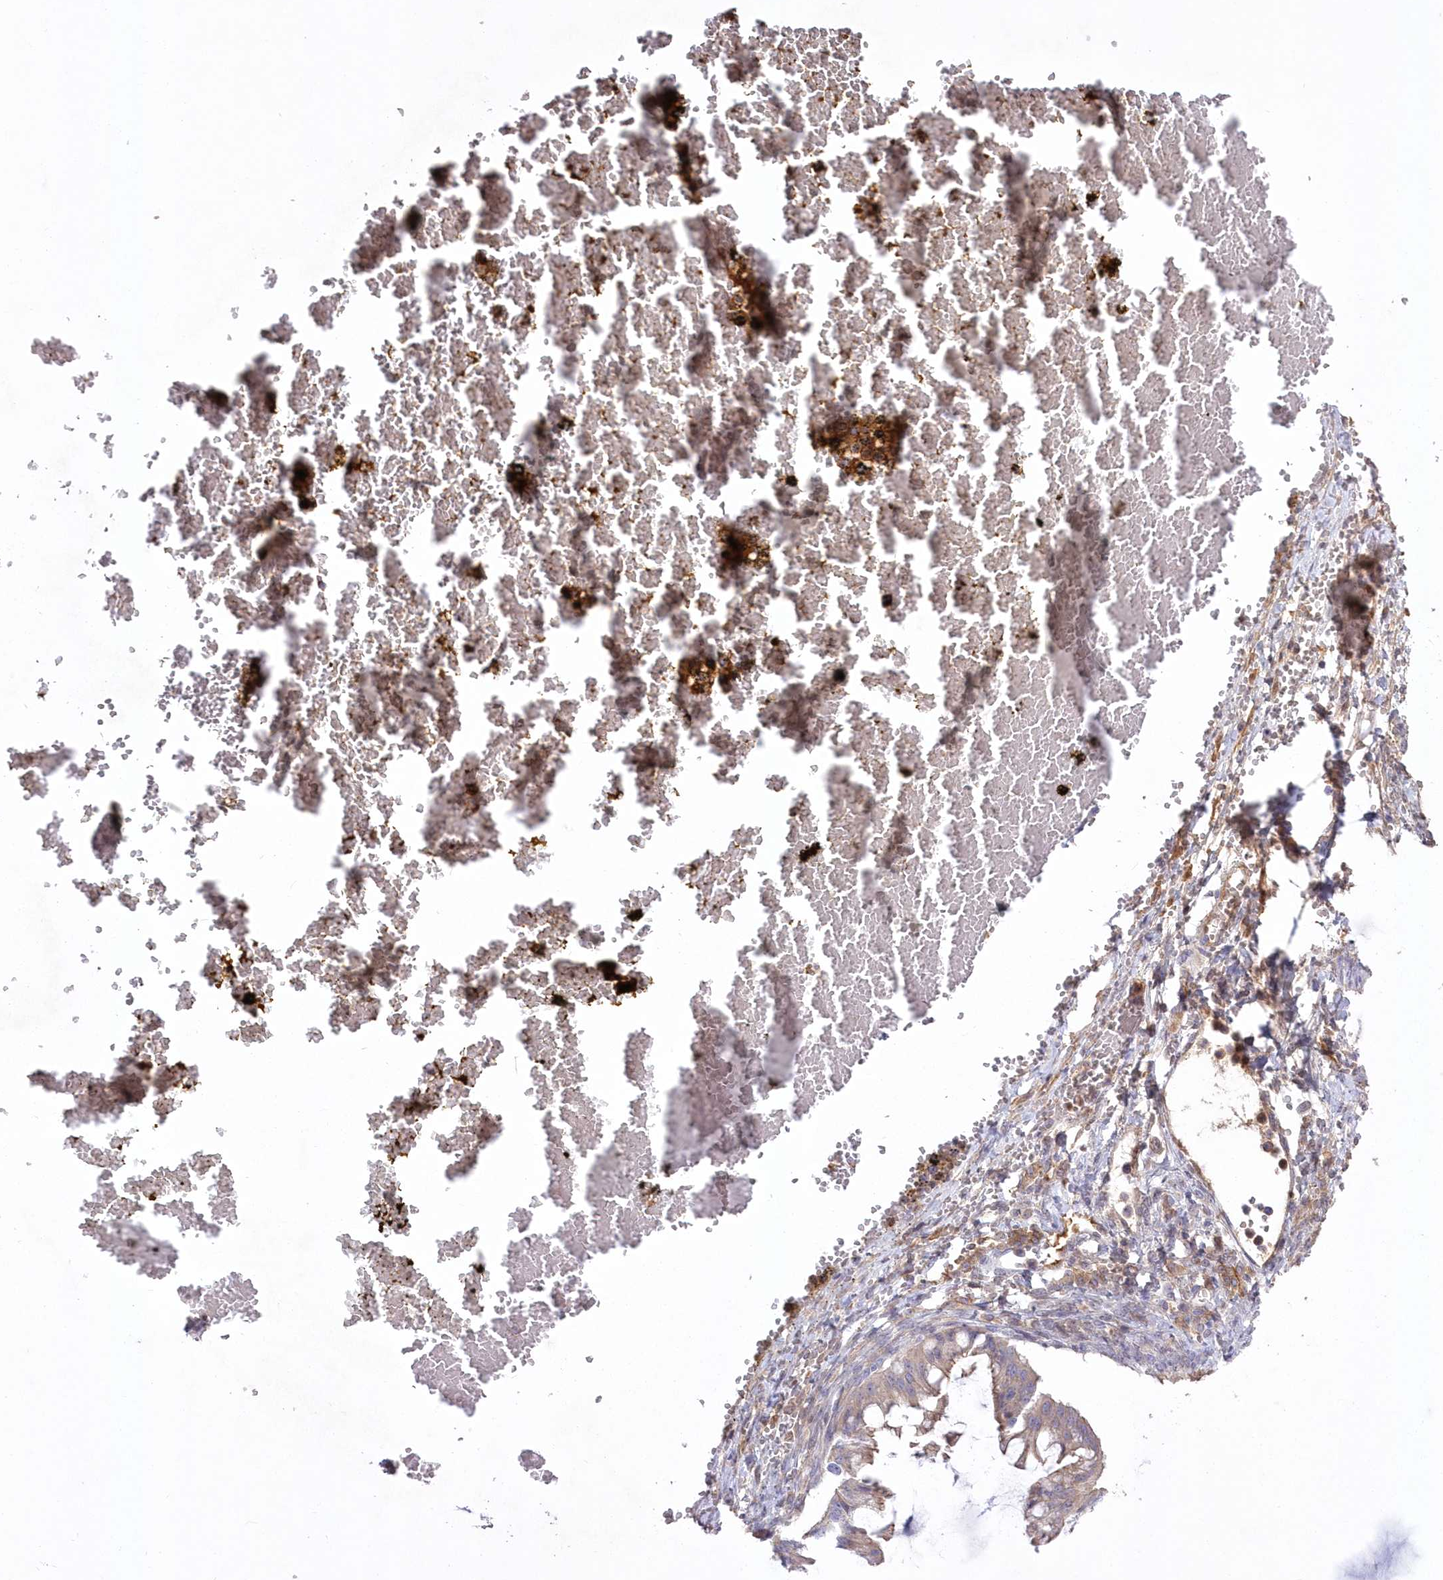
{"staining": {"intensity": "weak", "quantity": "25%-75%", "location": "cytoplasmic/membranous"}, "tissue": "ovarian cancer", "cell_type": "Tumor cells", "image_type": "cancer", "snomed": [{"axis": "morphology", "description": "Cystadenocarcinoma, mucinous, NOS"}, {"axis": "topography", "description": "Ovary"}], "caption": "Ovarian cancer (mucinous cystadenocarcinoma) stained for a protein (brown) demonstrates weak cytoplasmic/membranous positive staining in about 25%-75% of tumor cells.", "gene": "WBP1L", "patient": {"sex": "female", "age": 73}}